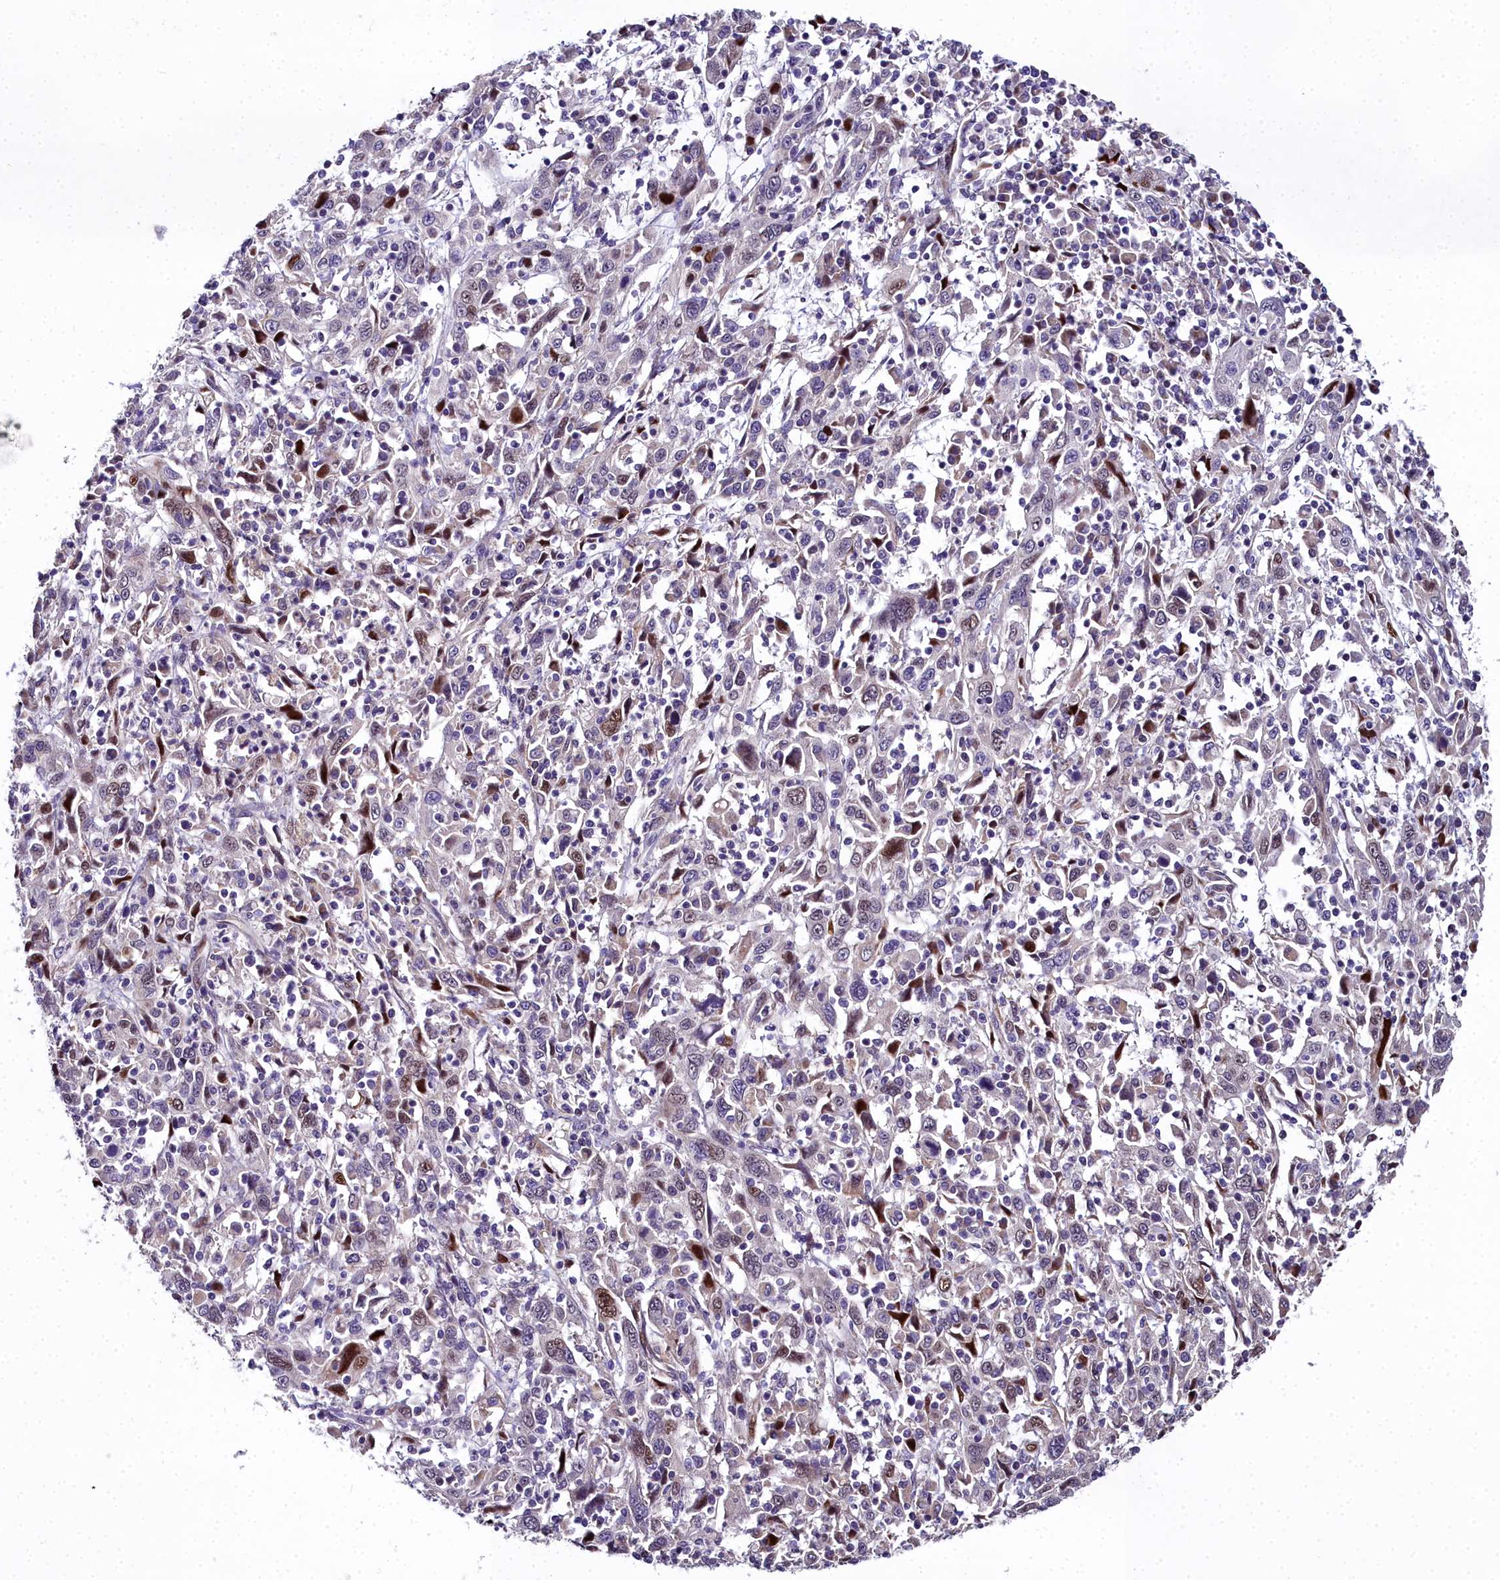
{"staining": {"intensity": "moderate", "quantity": "<25%", "location": "nuclear"}, "tissue": "cervical cancer", "cell_type": "Tumor cells", "image_type": "cancer", "snomed": [{"axis": "morphology", "description": "Squamous cell carcinoma, NOS"}, {"axis": "topography", "description": "Cervix"}], "caption": "Cervical squamous cell carcinoma tissue reveals moderate nuclear positivity in about <25% of tumor cells, visualized by immunohistochemistry.", "gene": "AP1M1", "patient": {"sex": "female", "age": 46}}